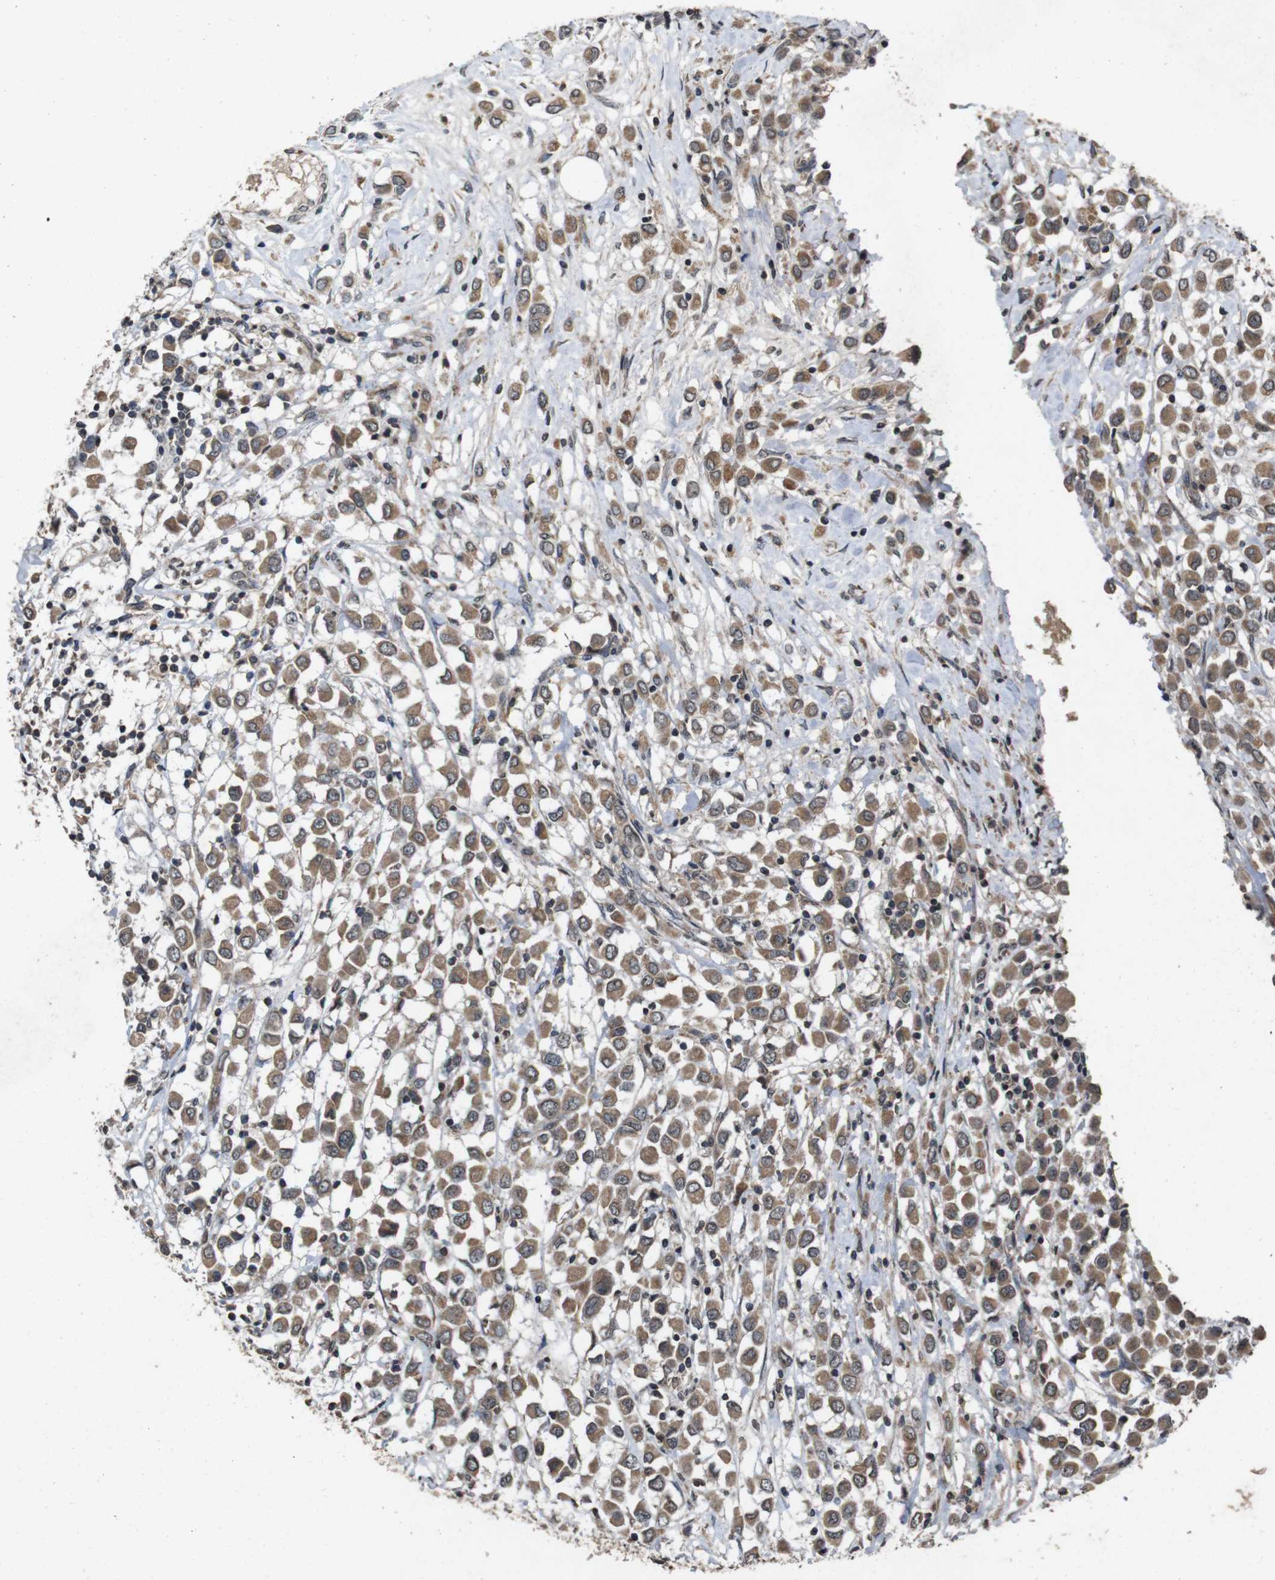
{"staining": {"intensity": "moderate", "quantity": ">75%", "location": "cytoplasmic/membranous"}, "tissue": "breast cancer", "cell_type": "Tumor cells", "image_type": "cancer", "snomed": [{"axis": "morphology", "description": "Duct carcinoma"}, {"axis": "topography", "description": "Breast"}], "caption": "Immunohistochemical staining of breast infiltrating ductal carcinoma shows medium levels of moderate cytoplasmic/membranous staining in approximately >75% of tumor cells.", "gene": "SORL1", "patient": {"sex": "female", "age": 61}}